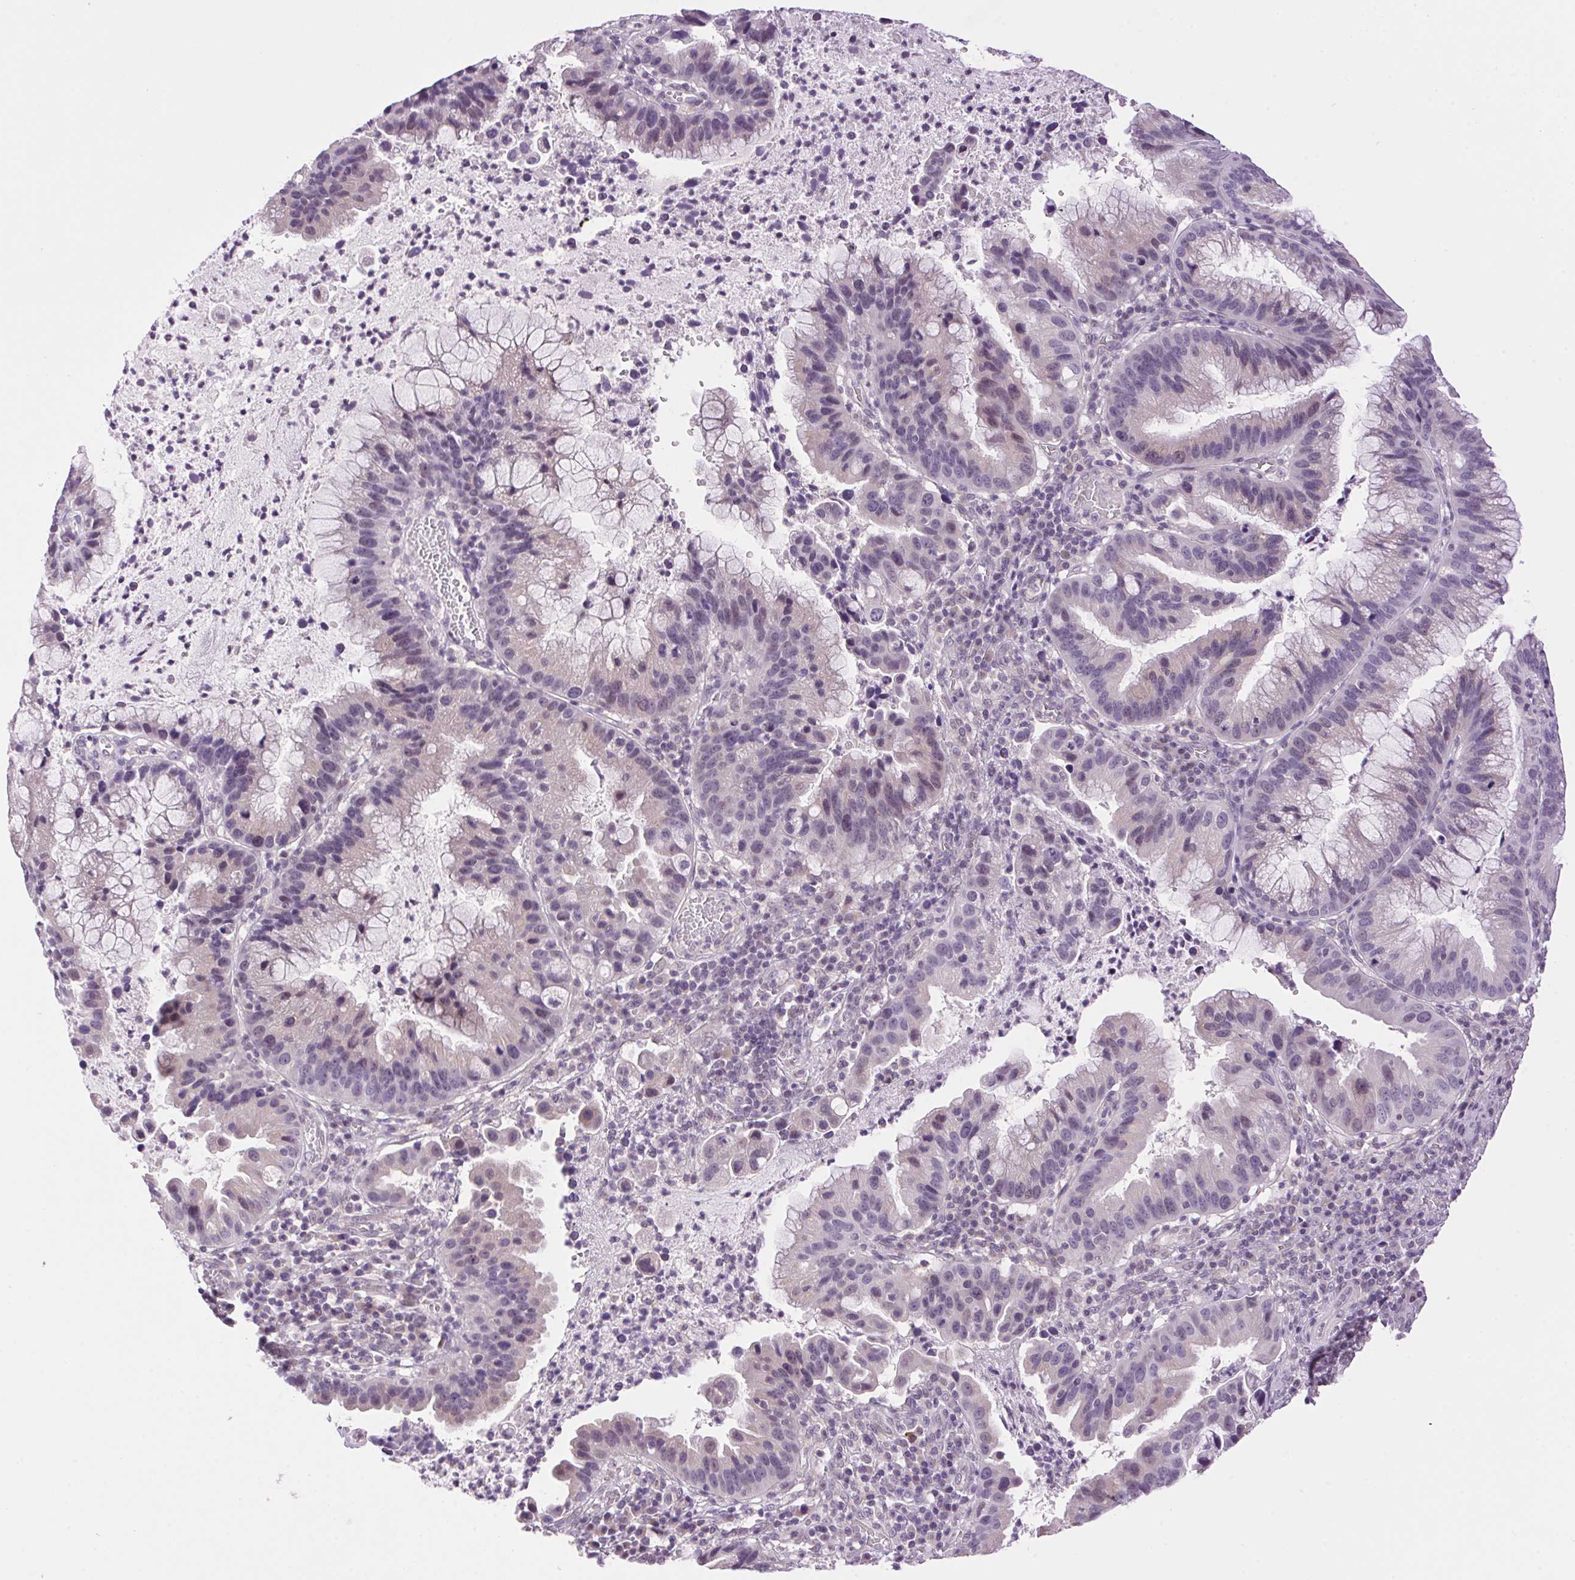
{"staining": {"intensity": "negative", "quantity": "none", "location": "none"}, "tissue": "cervical cancer", "cell_type": "Tumor cells", "image_type": "cancer", "snomed": [{"axis": "morphology", "description": "Adenocarcinoma, NOS"}, {"axis": "topography", "description": "Cervix"}], "caption": "Human adenocarcinoma (cervical) stained for a protein using immunohistochemistry (IHC) displays no expression in tumor cells.", "gene": "SMIM13", "patient": {"sex": "female", "age": 34}}